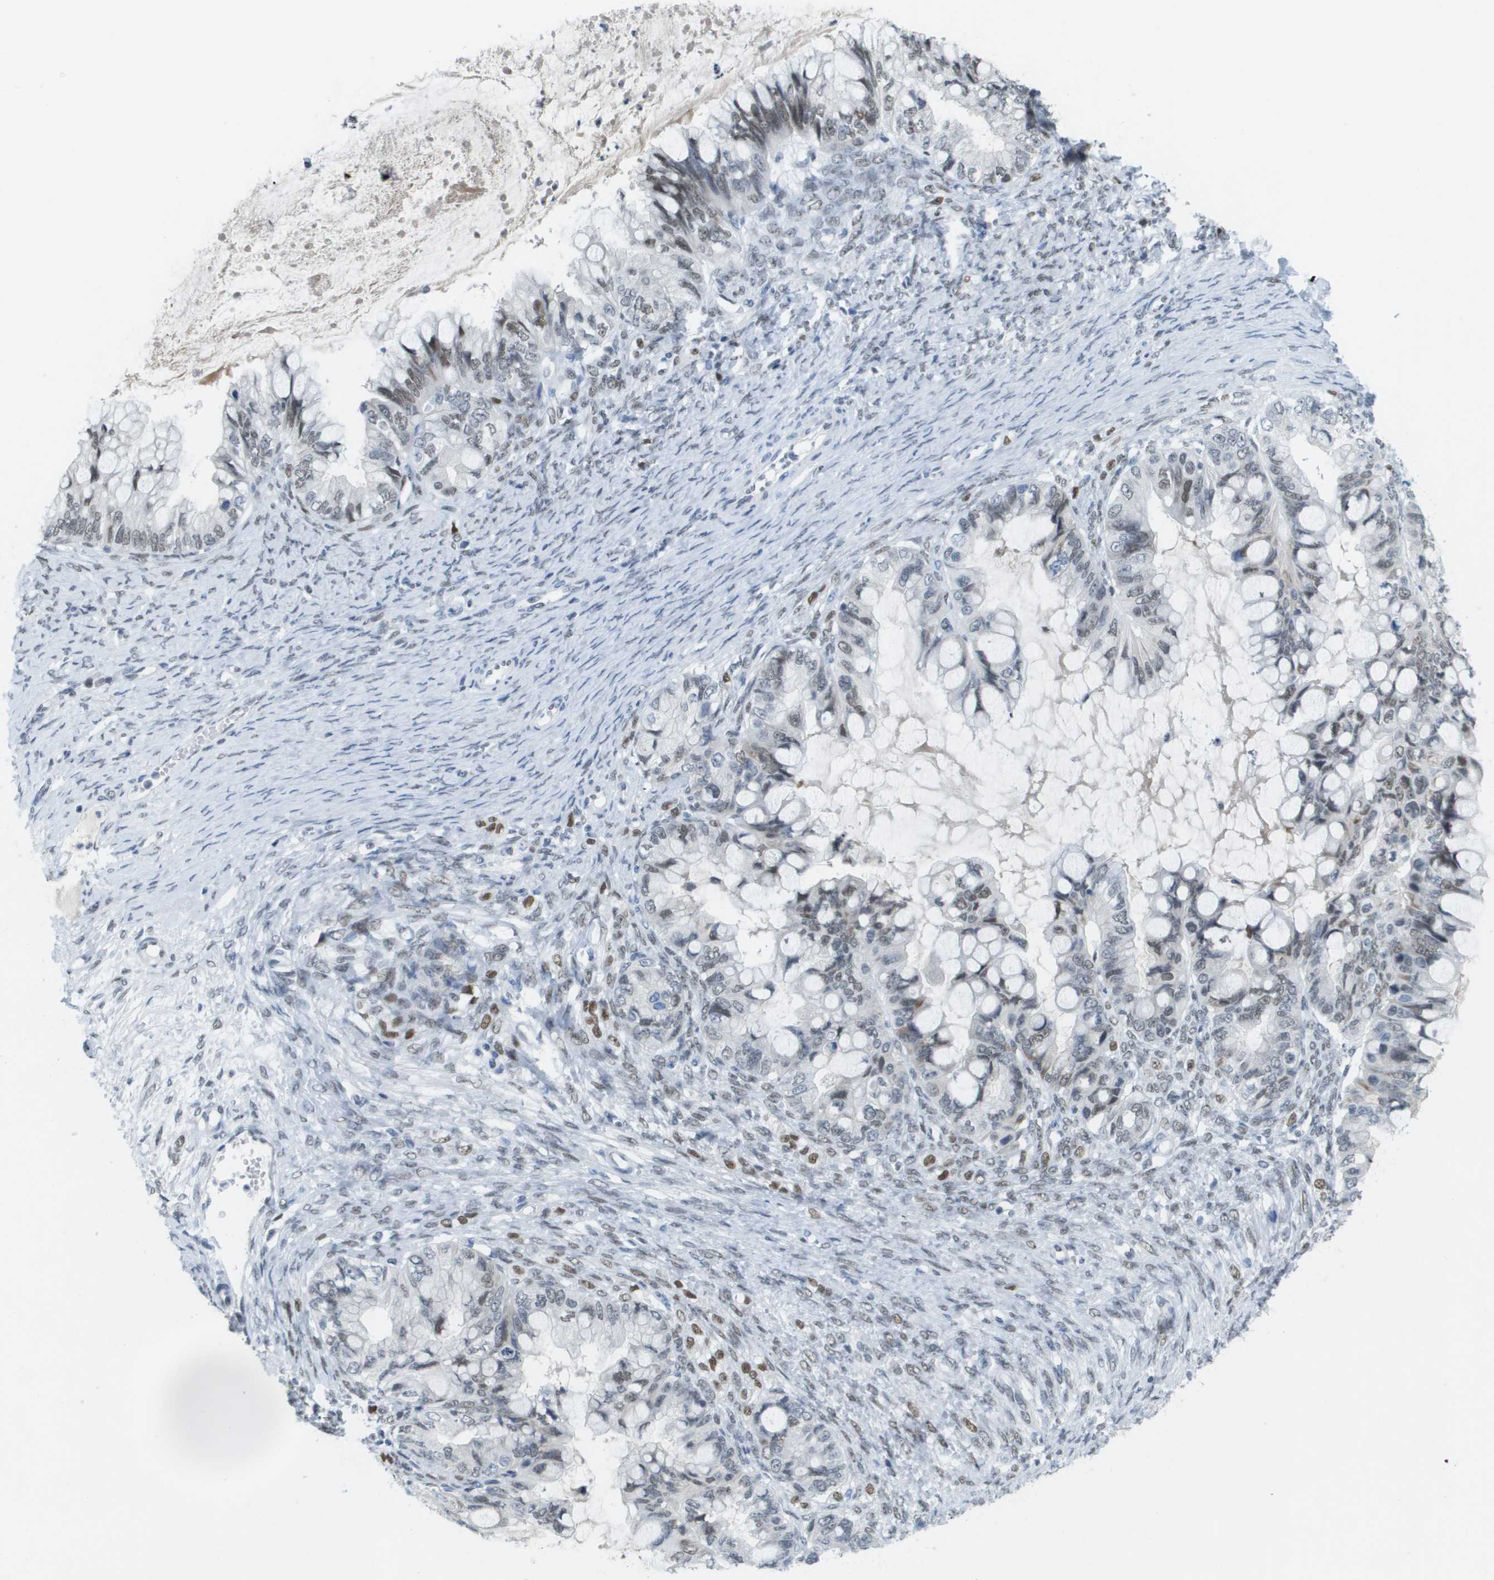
{"staining": {"intensity": "moderate", "quantity": "<25%", "location": "nuclear"}, "tissue": "ovarian cancer", "cell_type": "Tumor cells", "image_type": "cancer", "snomed": [{"axis": "morphology", "description": "Cystadenocarcinoma, mucinous, NOS"}, {"axis": "topography", "description": "Ovary"}], "caption": "Moderate nuclear protein staining is present in about <25% of tumor cells in mucinous cystadenocarcinoma (ovarian).", "gene": "TP53RK", "patient": {"sex": "female", "age": 80}}